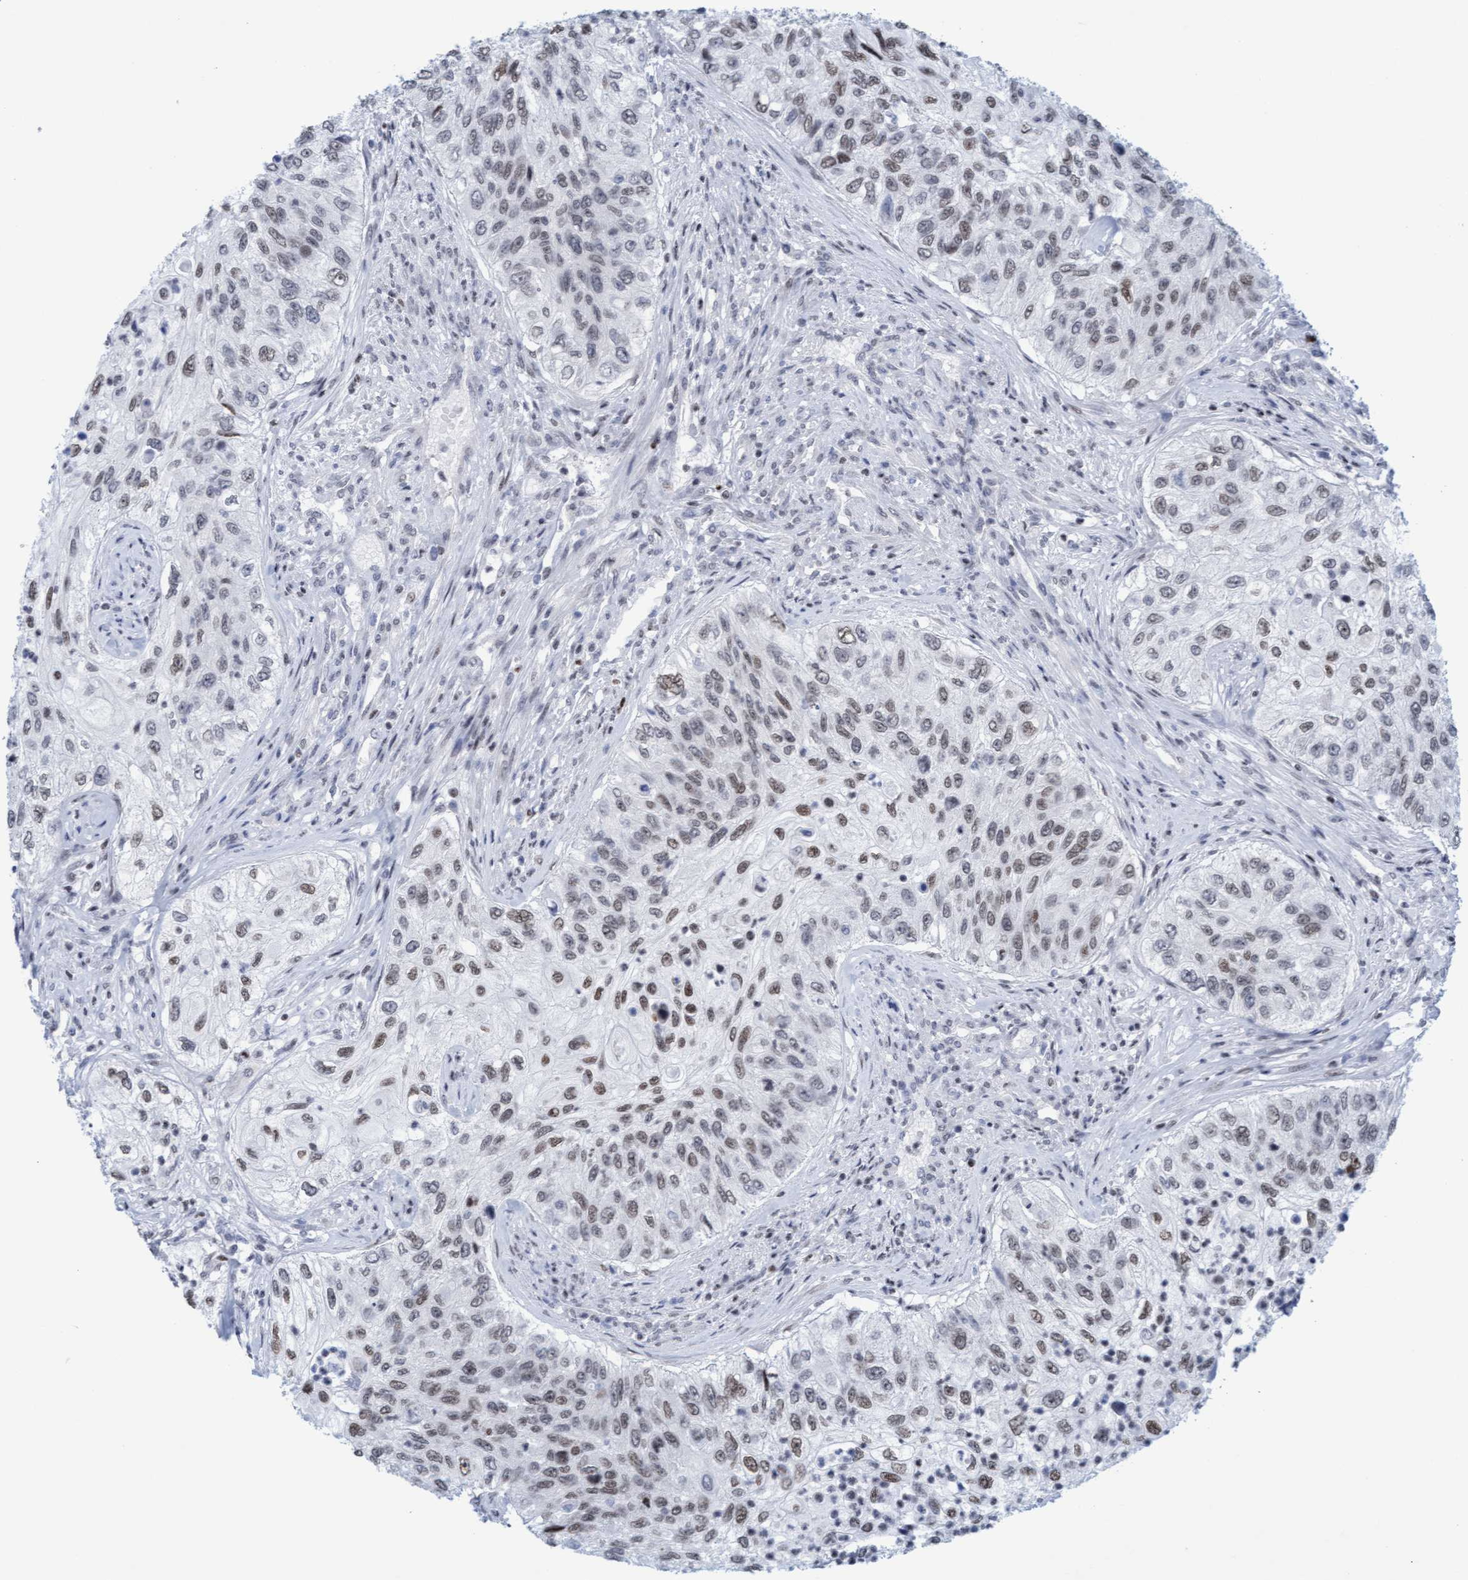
{"staining": {"intensity": "weak", "quantity": ">75%", "location": "nuclear"}, "tissue": "urothelial cancer", "cell_type": "Tumor cells", "image_type": "cancer", "snomed": [{"axis": "morphology", "description": "Urothelial carcinoma, High grade"}, {"axis": "topography", "description": "Urinary bladder"}], "caption": "The image reveals immunohistochemical staining of urothelial cancer. There is weak nuclear positivity is seen in about >75% of tumor cells.", "gene": "GLRX2", "patient": {"sex": "female", "age": 60}}